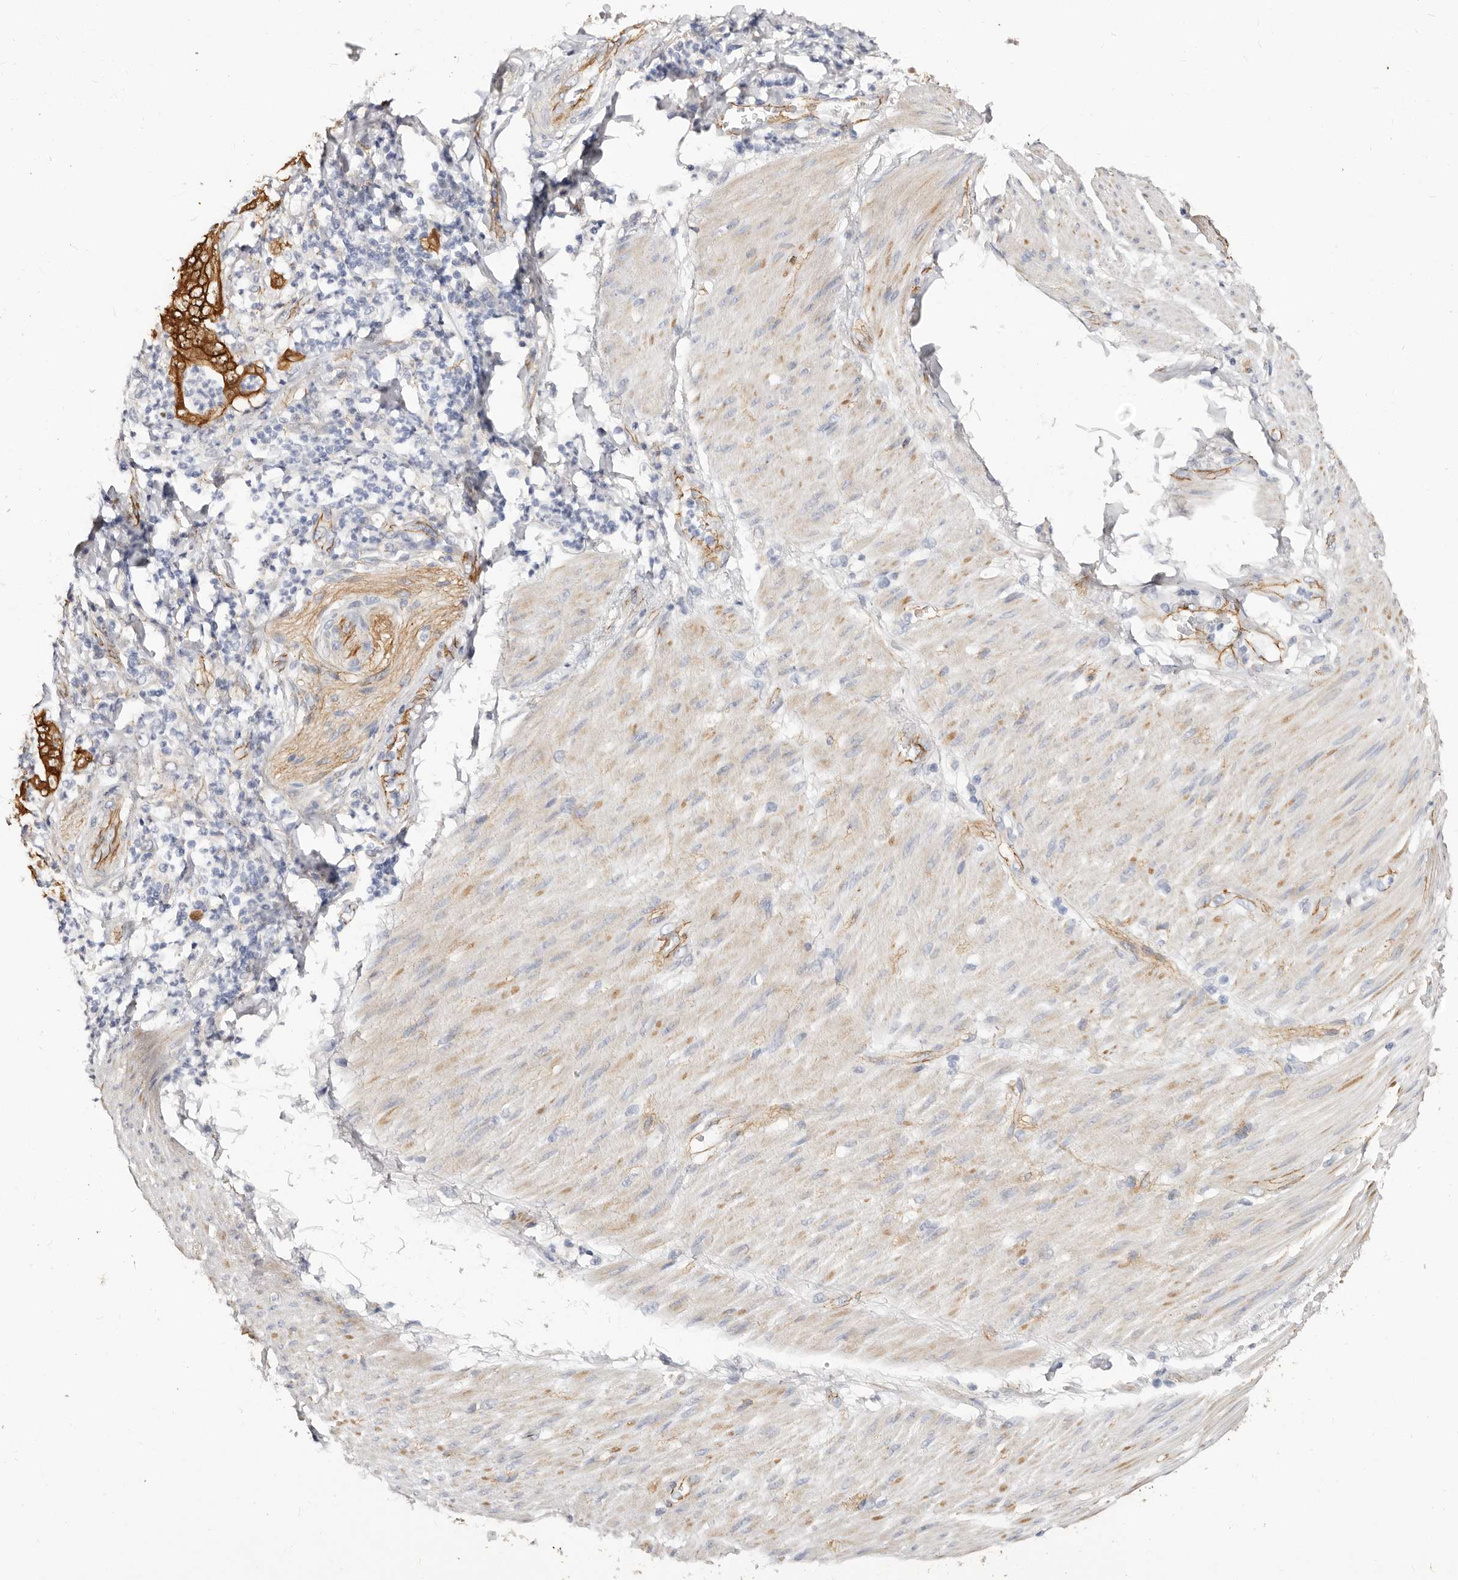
{"staining": {"intensity": "strong", "quantity": ">75%", "location": "cytoplasmic/membranous"}, "tissue": "stomach cancer", "cell_type": "Tumor cells", "image_type": "cancer", "snomed": [{"axis": "morphology", "description": "Adenocarcinoma, NOS"}, {"axis": "topography", "description": "Stomach"}], "caption": "Immunohistochemical staining of stomach cancer (adenocarcinoma) reveals high levels of strong cytoplasmic/membranous positivity in approximately >75% of tumor cells.", "gene": "CTNNB1", "patient": {"sex": "female", "age": 73}}